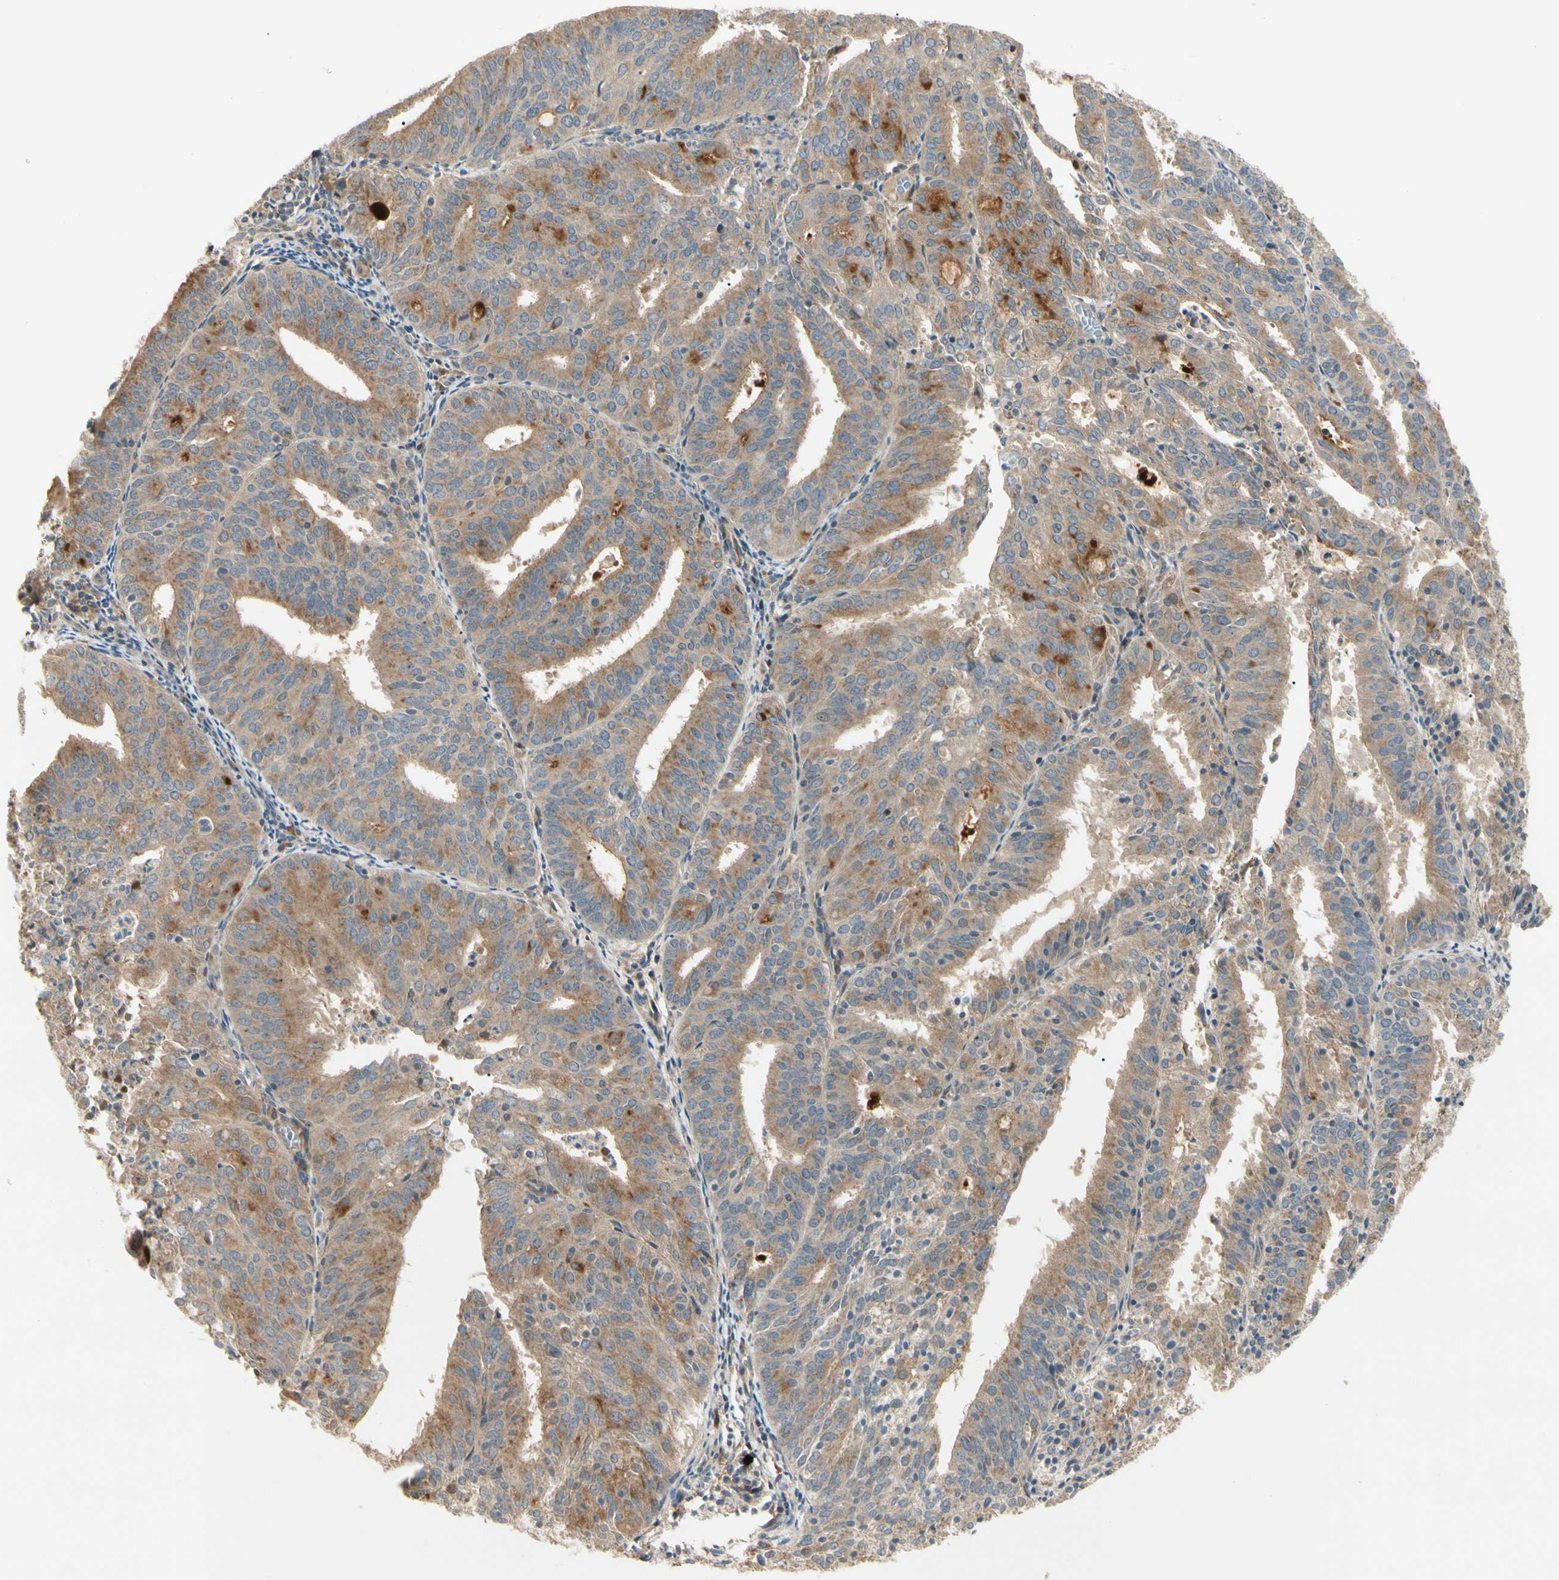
{"staining": {"intensity": "moderate", "quantity": ">75%", "location": "cytoplasmic/membranous"}, "tissue": "endometrial cancer", "cell_type": "Tumor cells", "image_type": "cancer", "snomed": [{"axis": "morphology", "description": "Adenocarcinoma, NOS"}, {"axis": "topography", "description": "Uterus"}], "caption": "Moderate cytoplasmic/membranous expression for a protein is appreciated in about >75% of tumor cells of endometrial cancer using immunohistochemistry.", "gene": "F2R", "patient": {"sex": "female", "age": 60}}